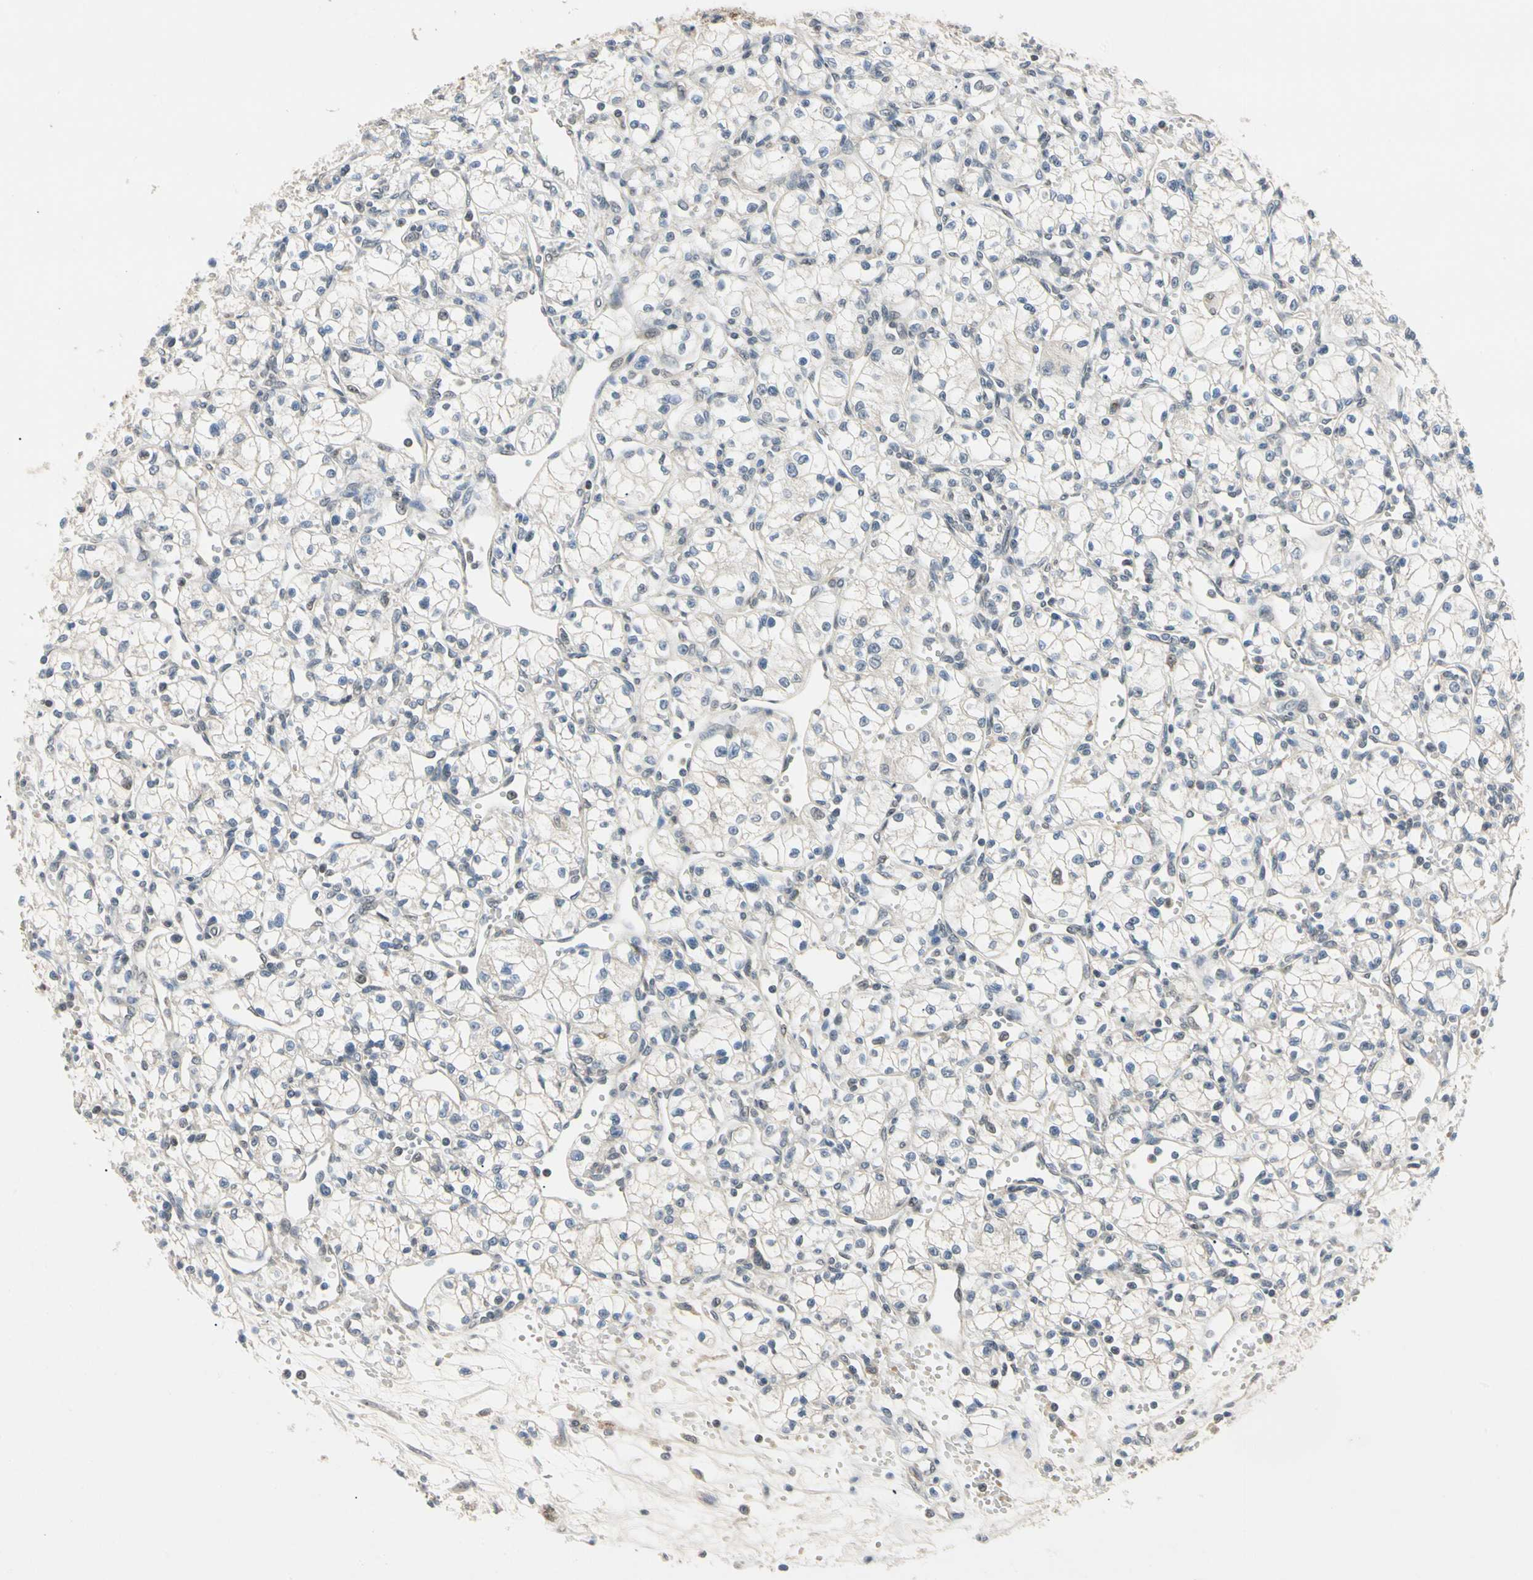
{"staining": {"intensity": "negative", "quantity": "none", "location": "none"}, "tissue": "renal cancer", "cell_type": "Tumor cells", "image_type": "cancer", "snomed": [{"axis": "morphology", "description": "Normal tissue, NOS"}, {"axis": "morphology", "description": "Adenocarcinoma, NOS"}, {"axis": "topography", "description": "Kidney"}], "caption": "There is no significant expression in tumor cells of adenocarcinoma (renal).", "gene": "RIOX2", "patient": {"sex": "male", "age": 59}}